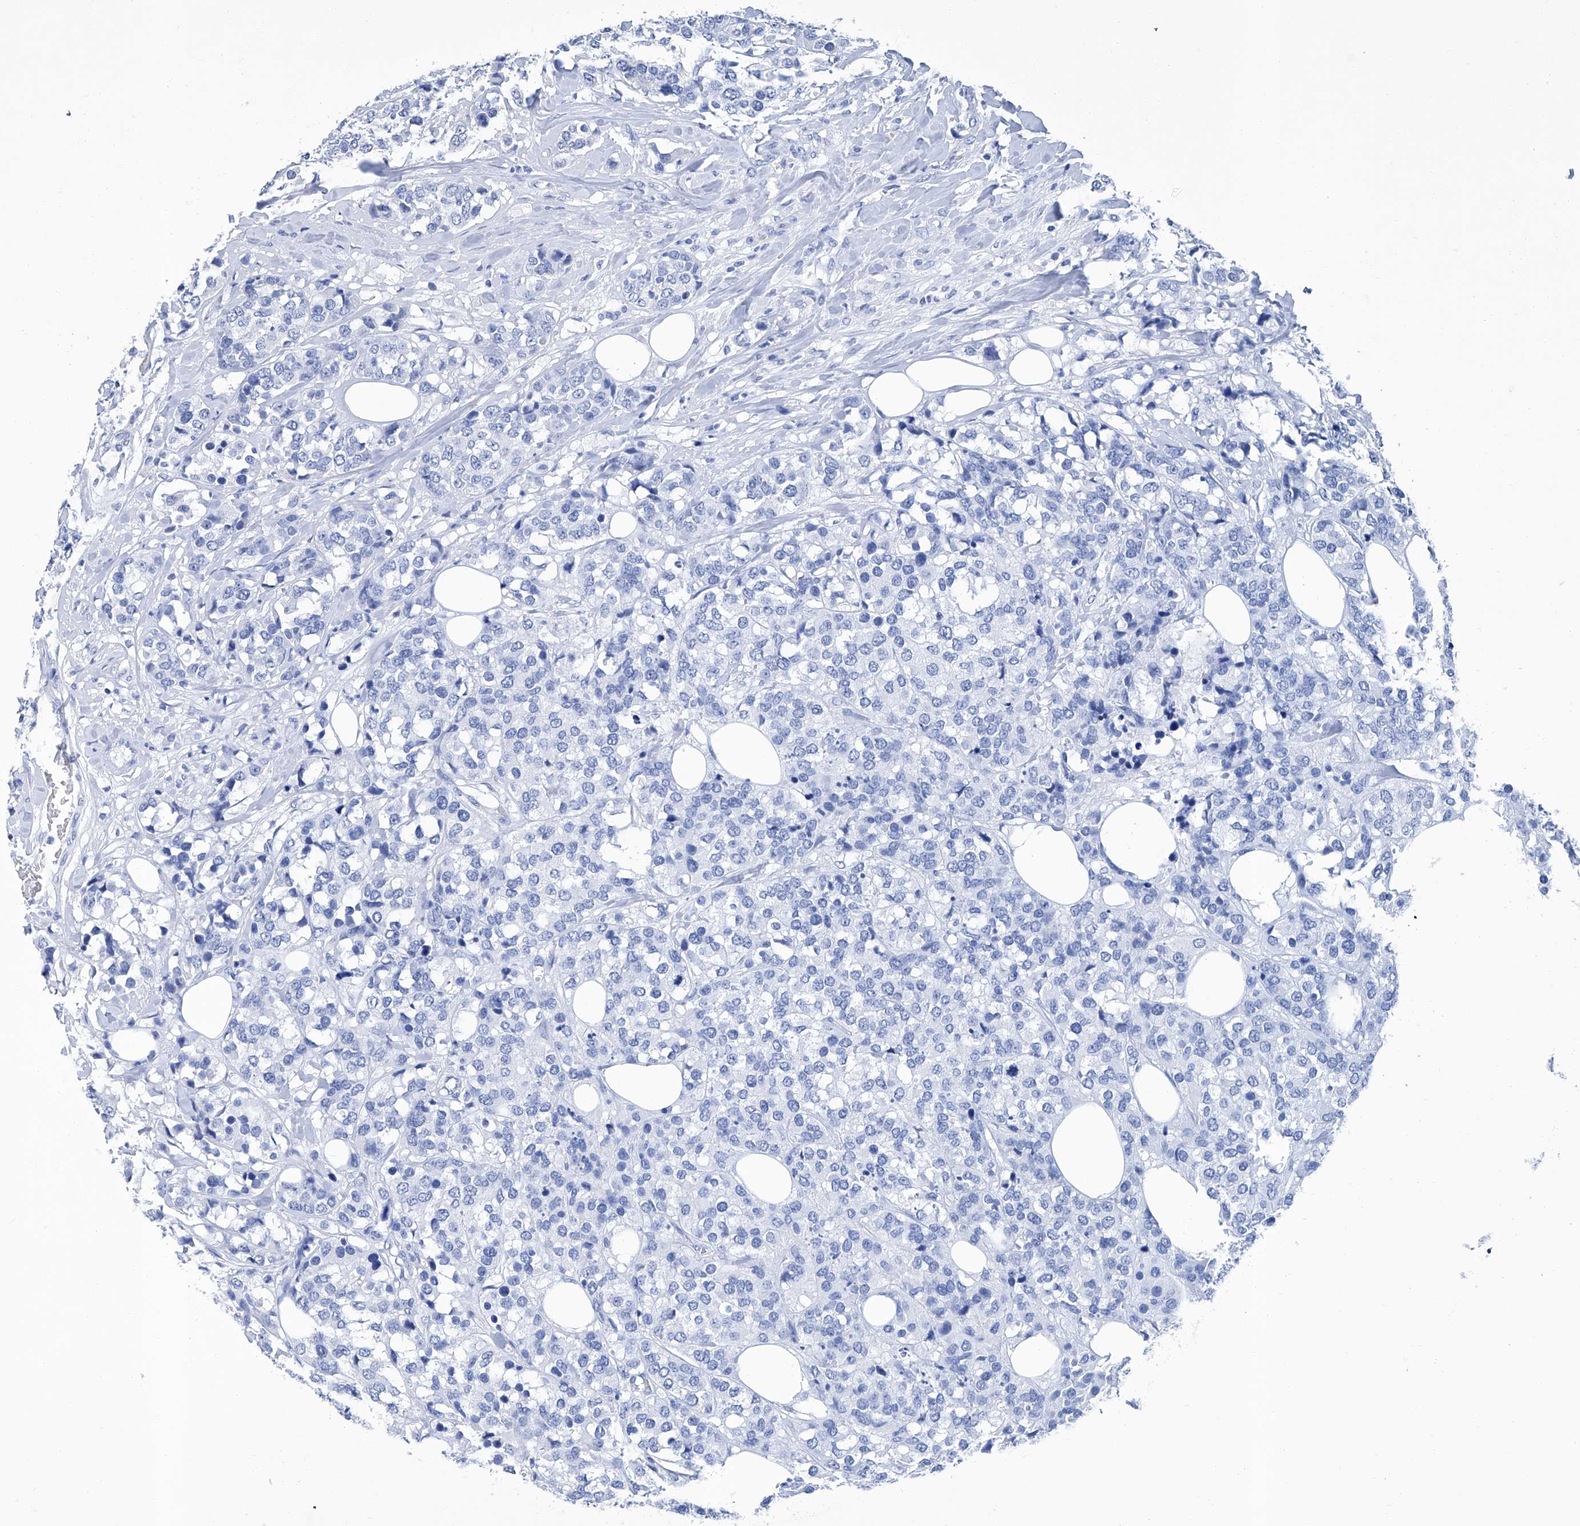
{"staining": {"intensity": "negative", "quantity": "none", "location": "none"}, "tissue": "breast cancer", "cell_type": "Tumor cells", "image_type": "cancer", "snomed": [{"axis": "morphology", "description": "Lobular carcinoma"}, {"axis": "topography", "description": "Breast"}], "caption": "DAB (3,3'-diaminobenzidine) immunohistochemical staining of breast cancer (lobular carcinoma) displays no significant staining in tumor cells. The staining is performed using DAB (3,3'-diaminobenzidine) brown chromogen with nuclei counter-stained in using hematoxylin.", "gene": "GPT", "patient": {"sex": "female", "age": 59}}